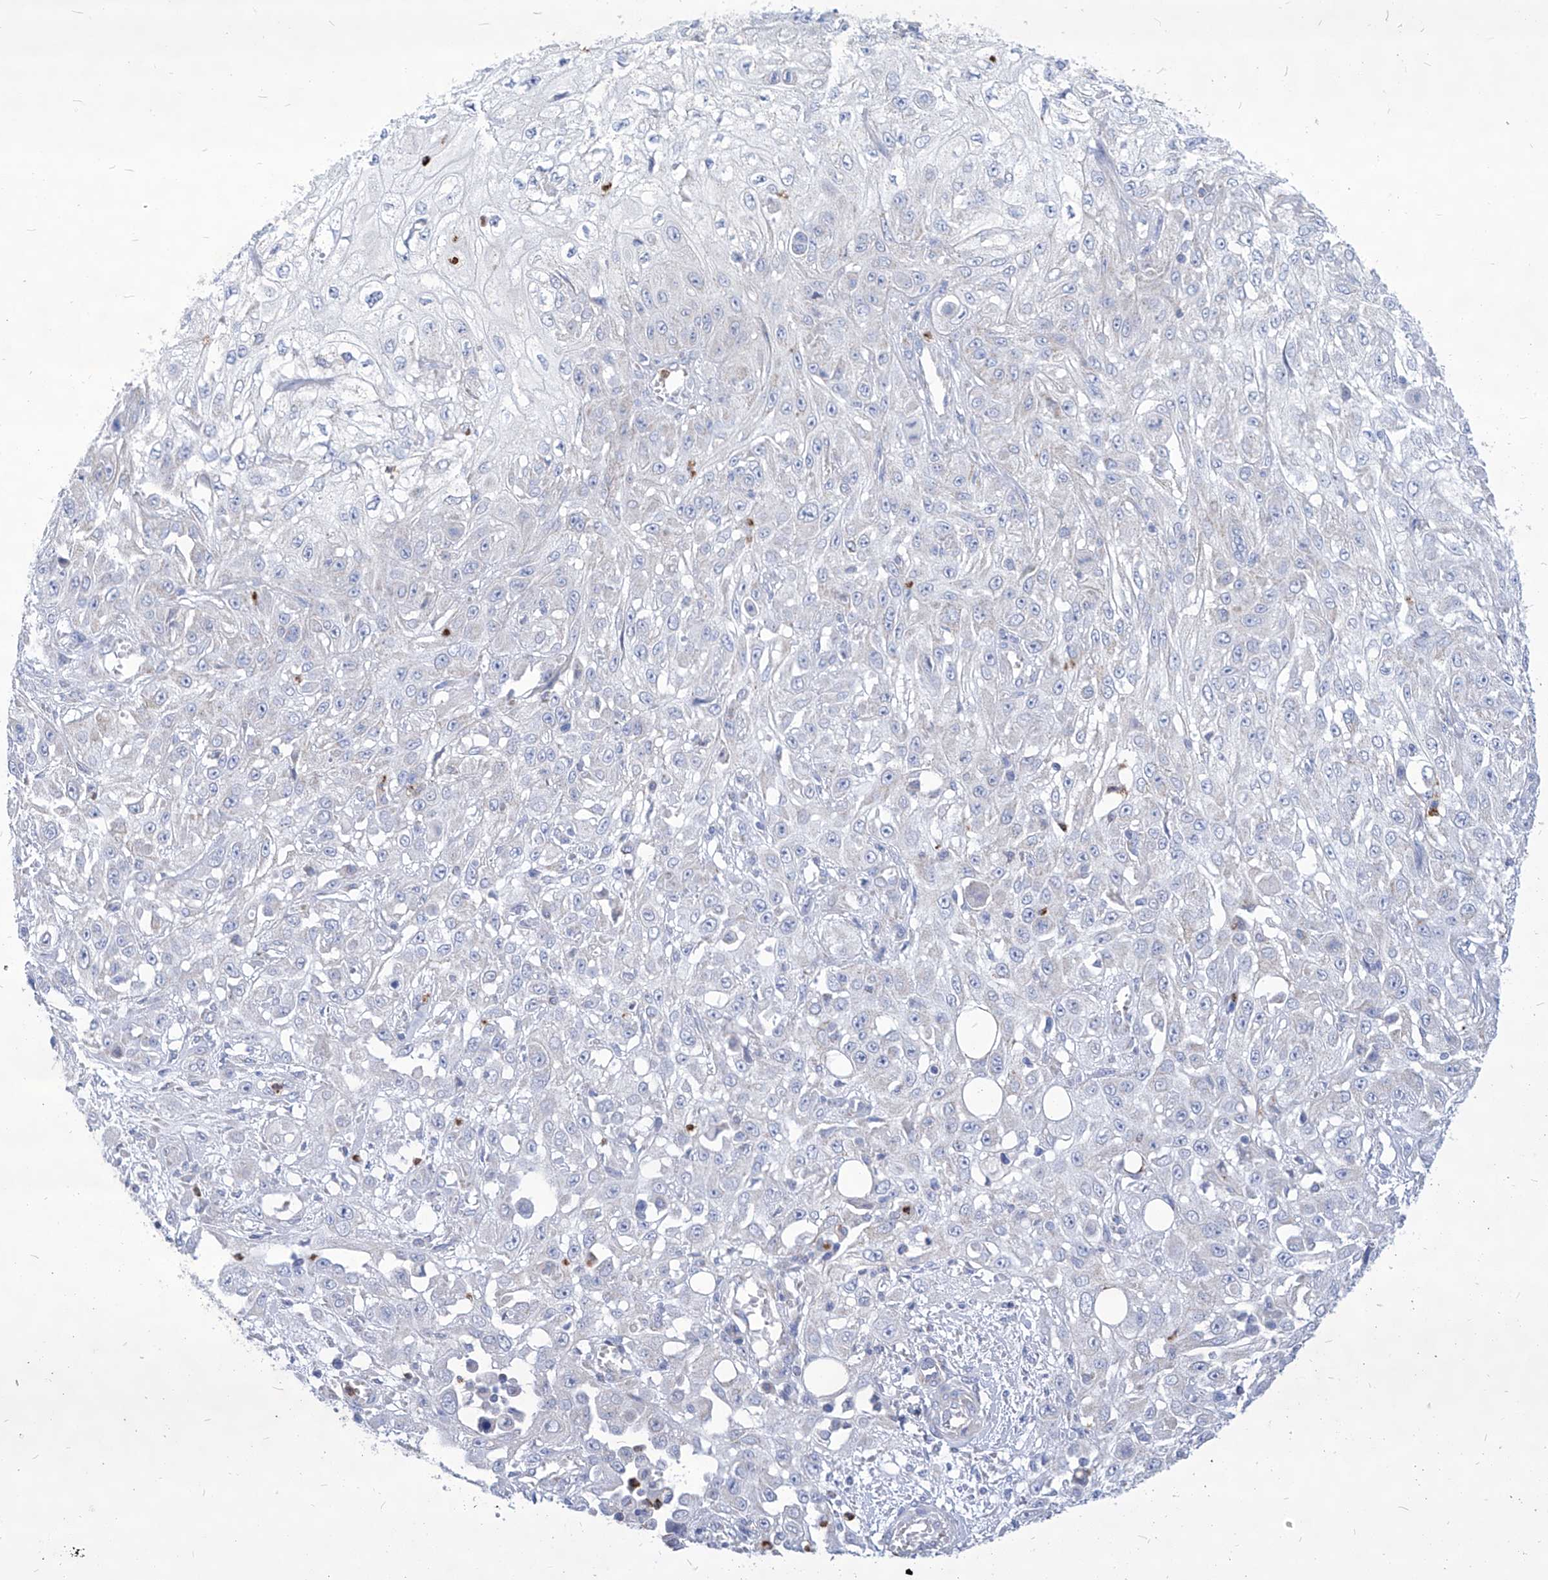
{"staining": {"intensity": "negative", "quantity": "none", "location": "none"}, "tissue": "skin cancer", "cell_type": "Tumor cells", "image_type": "cancer", "snomed": [{"axis": "morphology", "description": "Squamous cell carcinoma, NOS"}, {"axis": "morphology", "description": "Squamous cell carcinoma, metastatic, NOS"}, {"axis": "topography", "description": "Skin"}, {"axis": "topography", "description": "Lymph node"}], "caption": "A high-resolution photomicrograph shows immunohistochemistry (IHC) staining of squamous cell carcinoma (skin), which reveals no significant positivity in tumor cells. The staining was performed using DAB to visualize the protein expression in brown, while the nuclei were stained in blue with hematoxylin (Magnification: 20x).", "gene": "COQ3", "patient": {"sex": "male", "age": 75}}